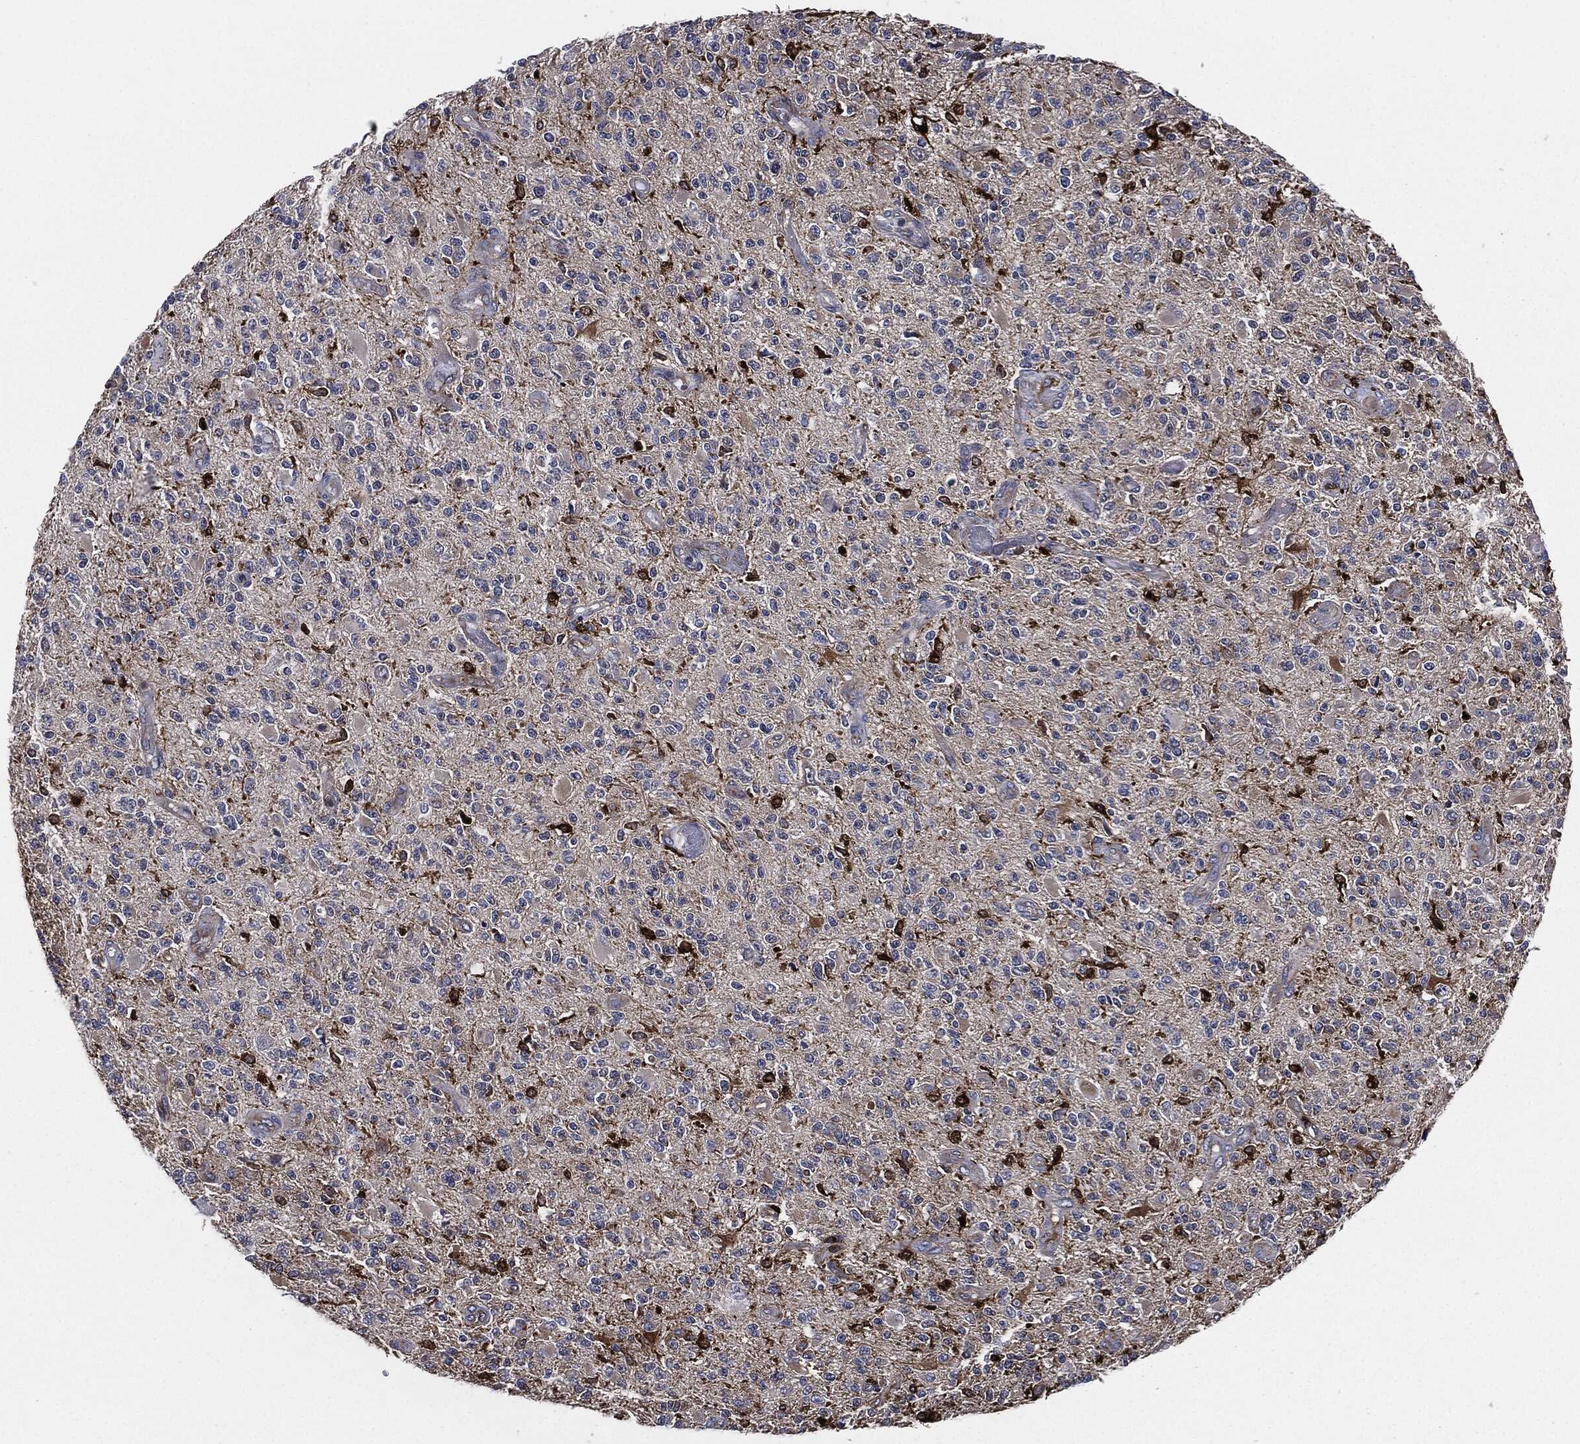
{"staining": {"intensity": "moderate", "quantity": "<25%", "location": "cytoplasmic/membranous"}, "tissue": "glioma", "cell_type": "Tumor cells", "image_type": "cancer", "snomed": [{"axis": "morphology", "description": "Glioma, malignant, High grade"}, {"axis": "topography", "description": "Brain"}], "caption": "Moderate cytoplasmic/membranous positivity for a protein is seen in approximately <25% of tumor cells of glioma using IHC.", "gene": "TMEM11", "patient": {"sex": "female", "age": 63}}